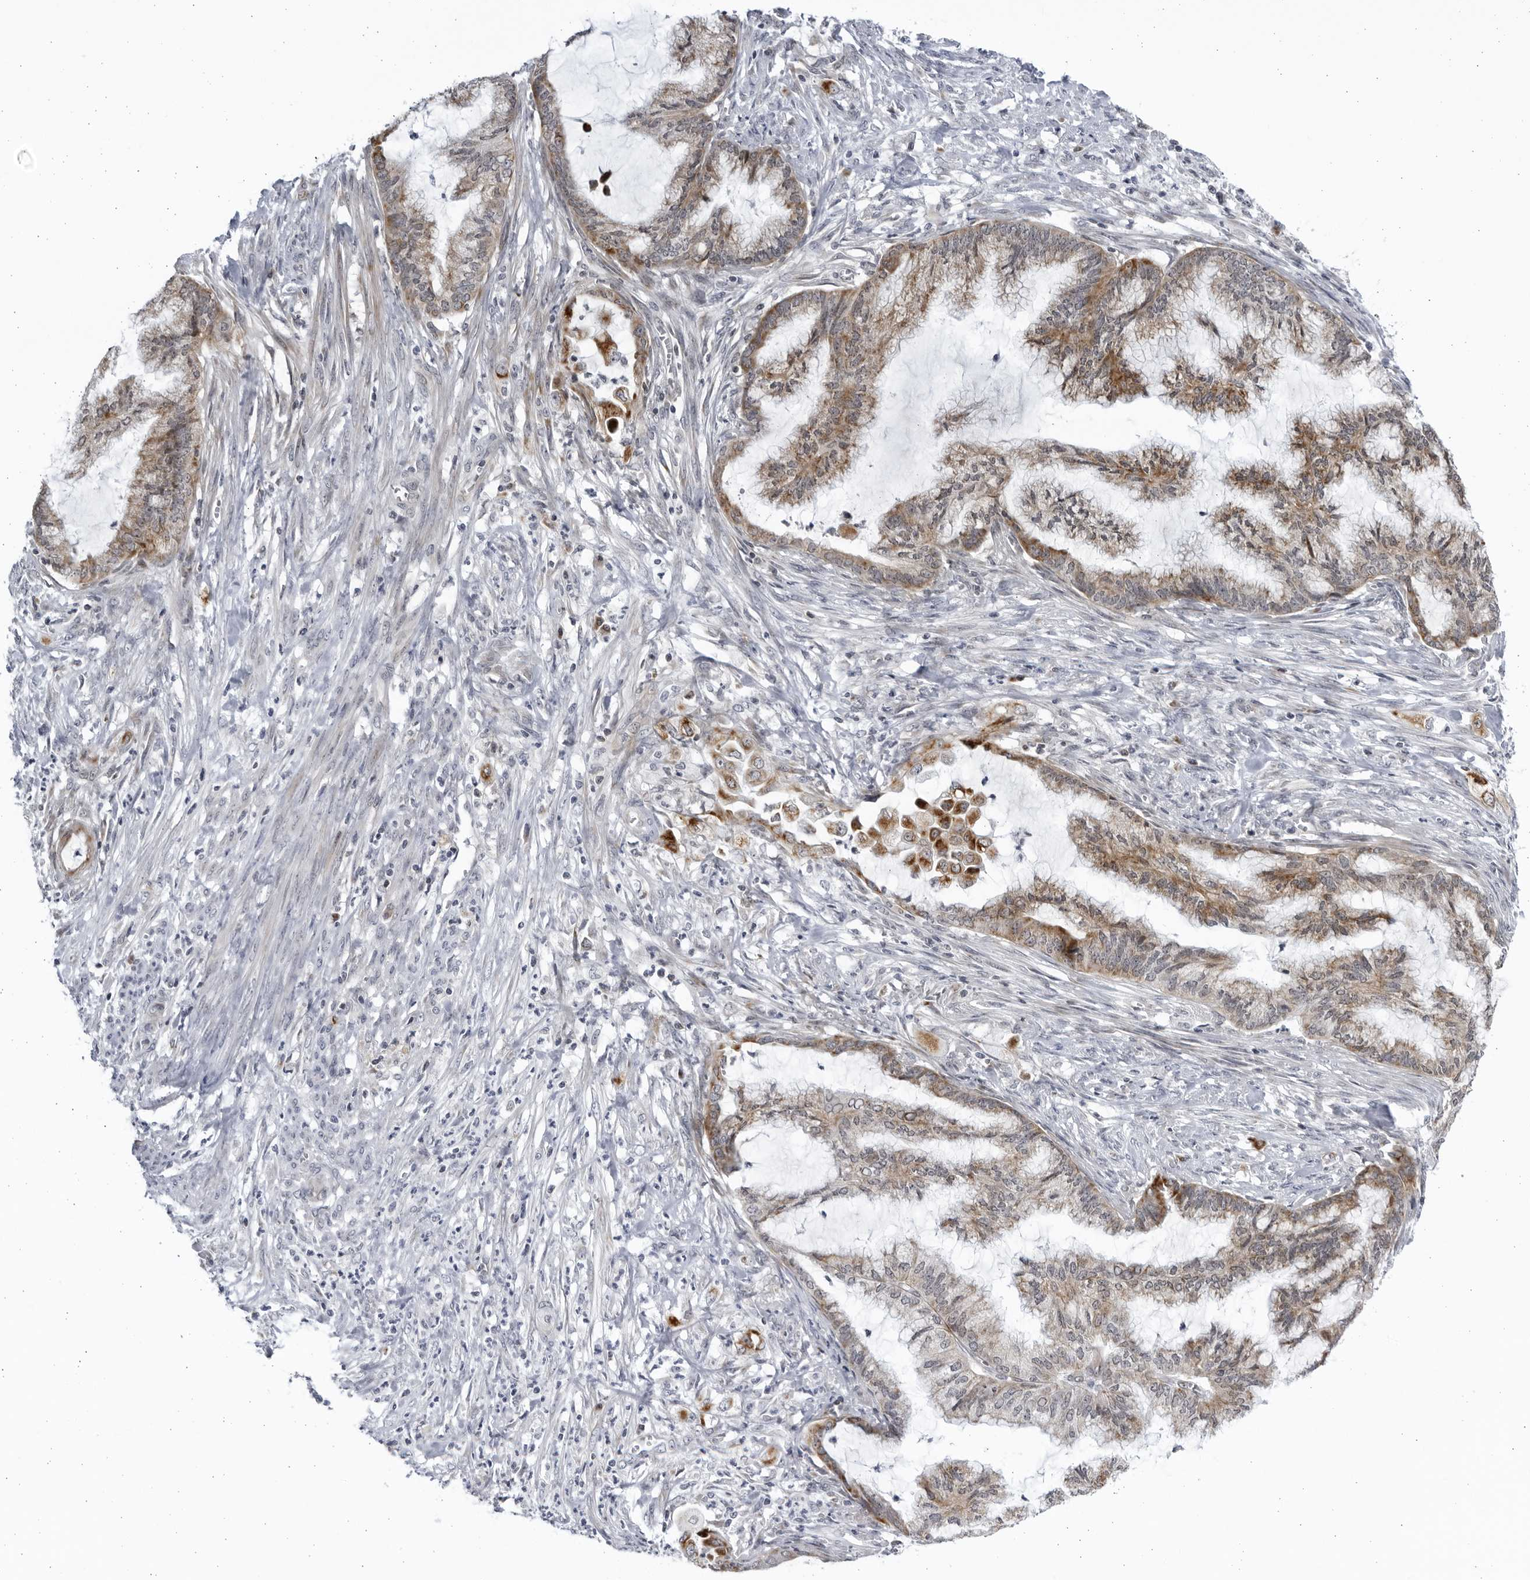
{"staining": {"intensity": "moderate", "quantity": ">75%", "location": "cytoplasmic/membranous"}, "tissue": "endometrial cancer", "cell_type": "Tumor cells", "image_type": "cancer", "snomed": [{"axis": "morphology", "description": "Adenocarcinoma, NOS"}, {"axis": "topography", "description": "Endometrium"}], "caption": "Immunohistochemical staining of human endometrial cancer demonstrates medium levels of moderate cytoplasmic/membranous protein staining in approximately >75% of tumor cells. The staining is performed using DAB brown chromogen to label protein expression. The nuclei are counter-stained blue using hematoxylin.", "gene": "SLC25A22", "patient": {"sex": "female", "age": 86}}